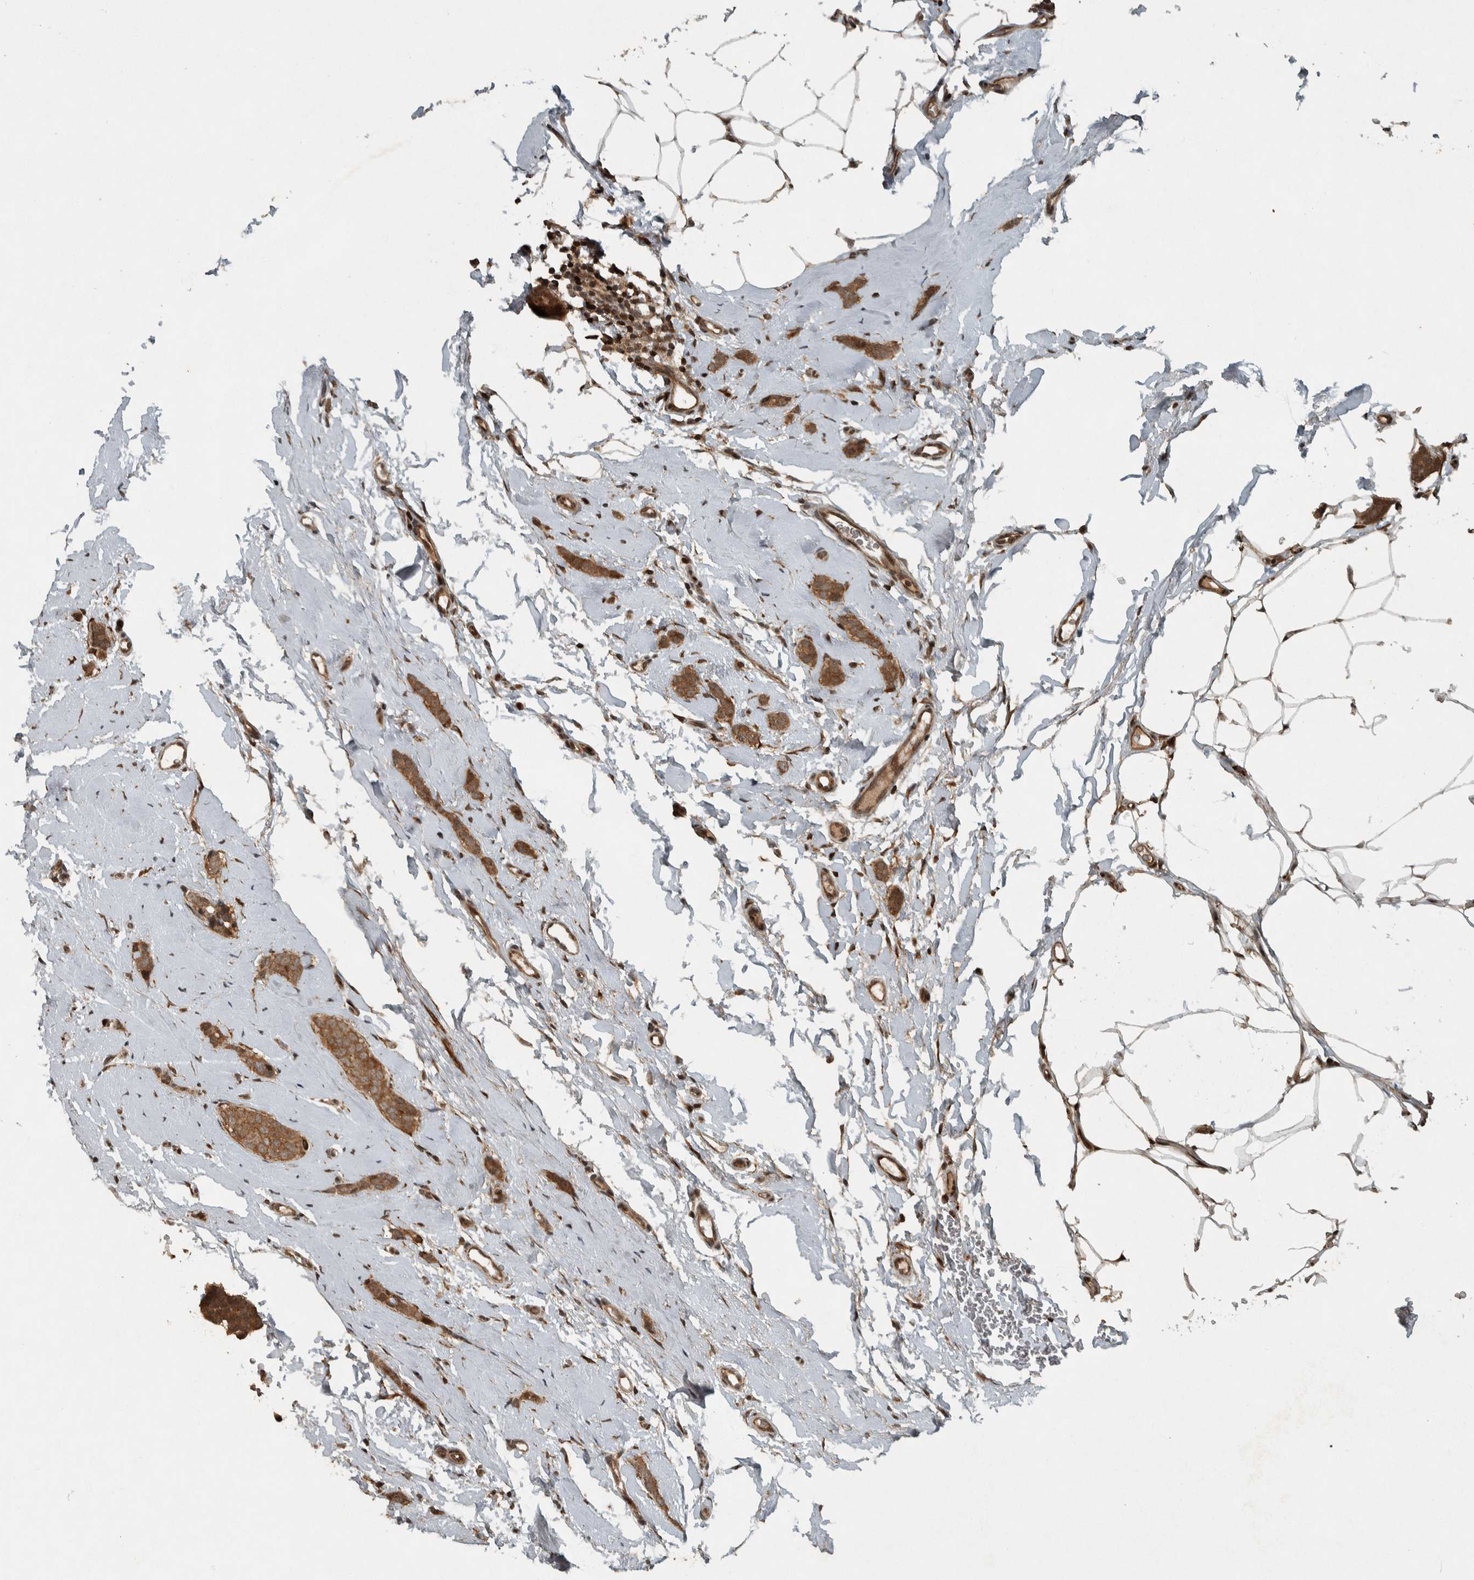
{"staining": {"intensity": "strong", "quantity": ">75%", "location": "cytoplasmic/membranous"}, "tissue": "breast cancer", "cell_type": "Tumor cells", "image_type": "cancer", "snomed": [{"axis": "morphology", "description": "Lobular carcinoma"}, {"axis": "topography", "description": "Skin"}, {"axis": "topography", "description": "Breast"}], "caption": "Breast cancer (lobular carcinoma) tissue reveals strong cytoplasmic/membranous positivity in about >75% of tumor cells The protein of interest is stained brown, and the nuclei are stained in blue (DAB IHC with brightfield microscopy, high magnification).", "gene": "KIFAP3", "patient": {"sex": "female", "age": 46}}